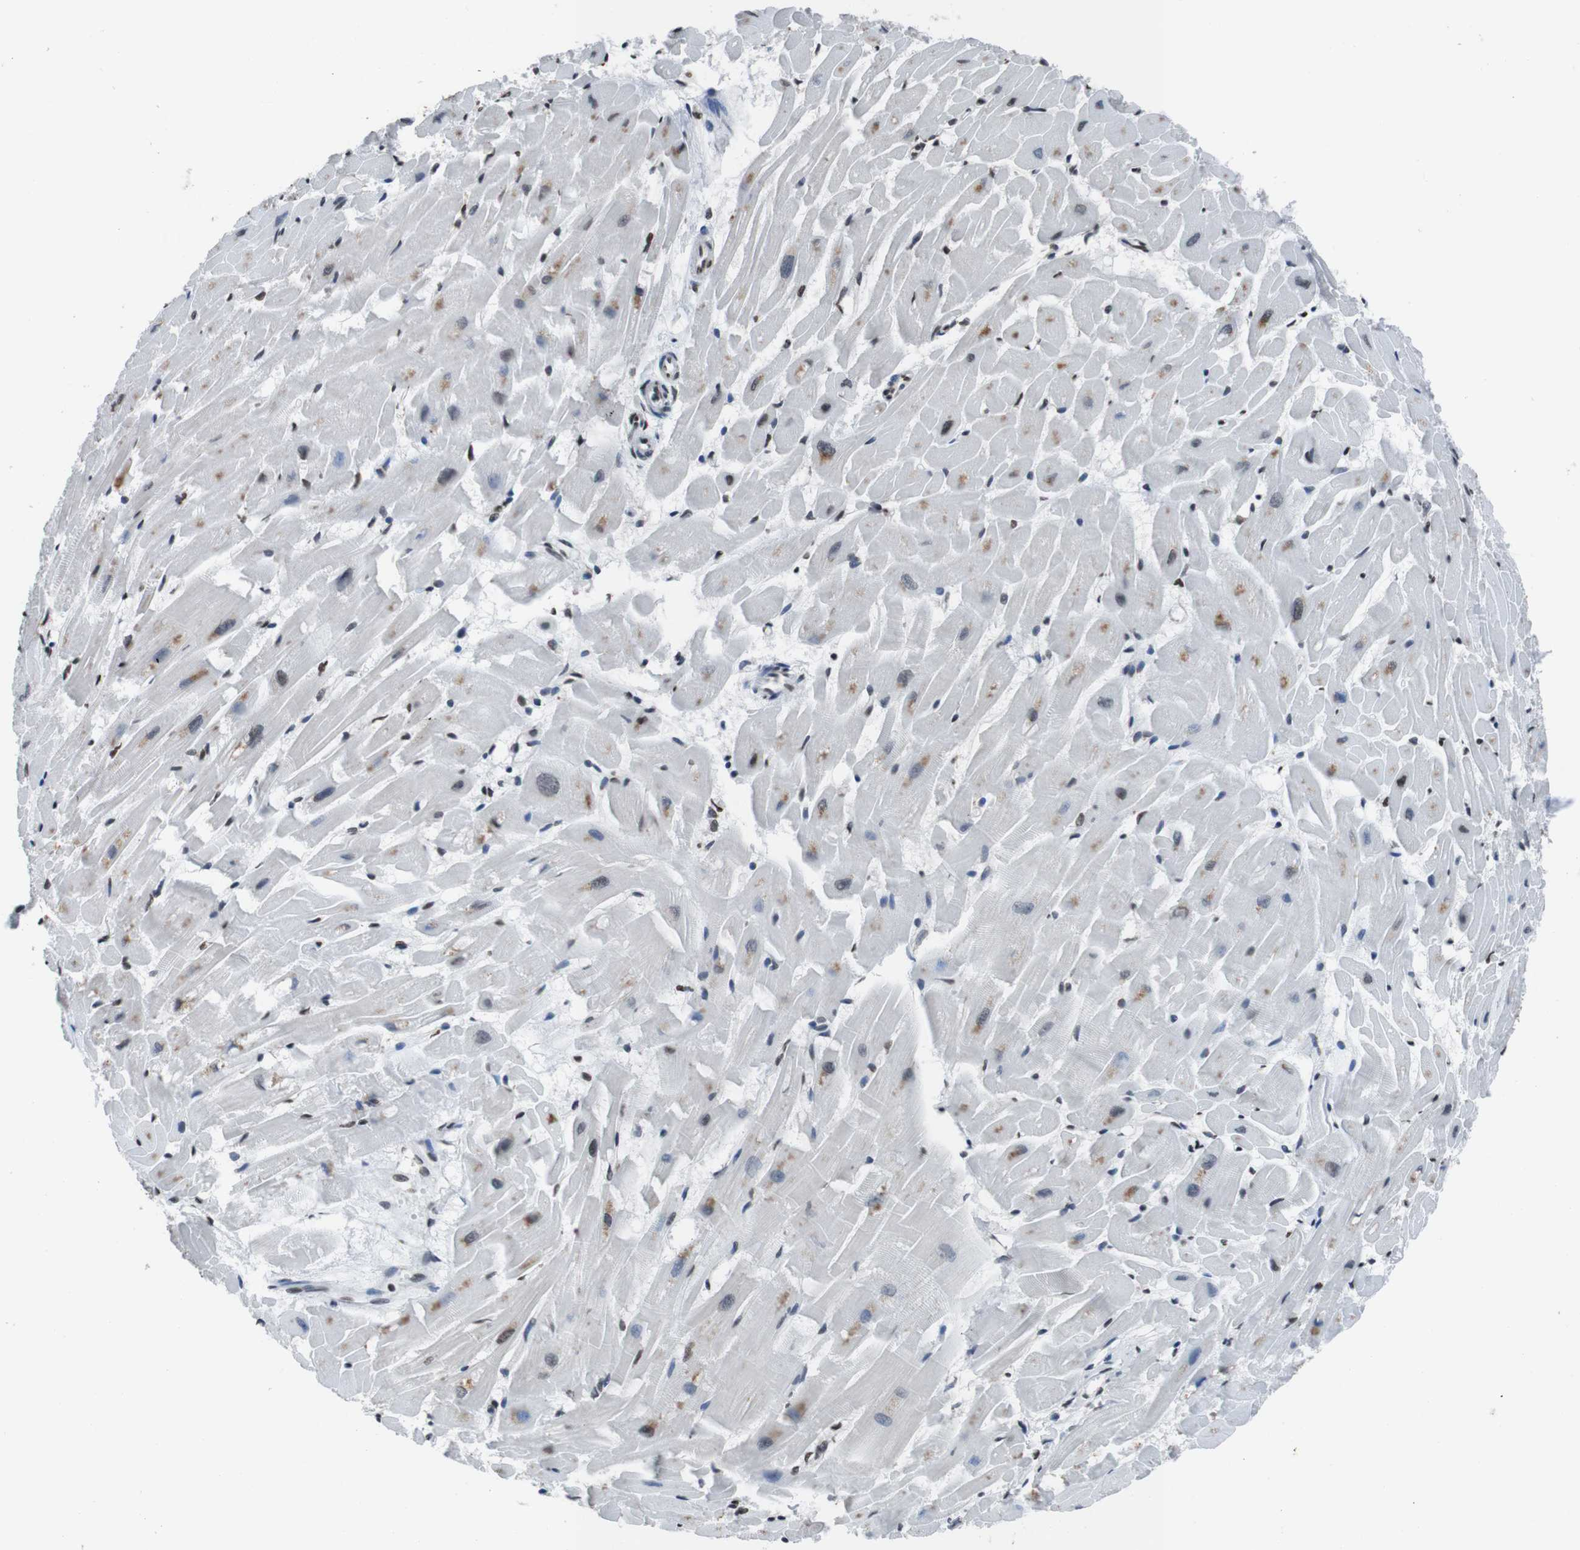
{"staining": {"intensity": "moderate", "quantity": "25%-75%", "location": "cytoplasmic/membranous,nuclear"}, "tissue": "heart muscle", "cell_type": "Cardiomyocytes", "image_type": "normal", "snomed": [{"axis": "morphology", "description": "Normal tissue, NOS"}, {"axis": "topography", "description": "Heart"}], "caption": "Heart muscle stained for a protein (brown) demonstrates moderate cytoplasmic/membranous,nuclear positive staining in about 25%-75% of cardiomyocytes.", "gene": "PIP4P2", "patient": {"sex": "female", "age": 19}}